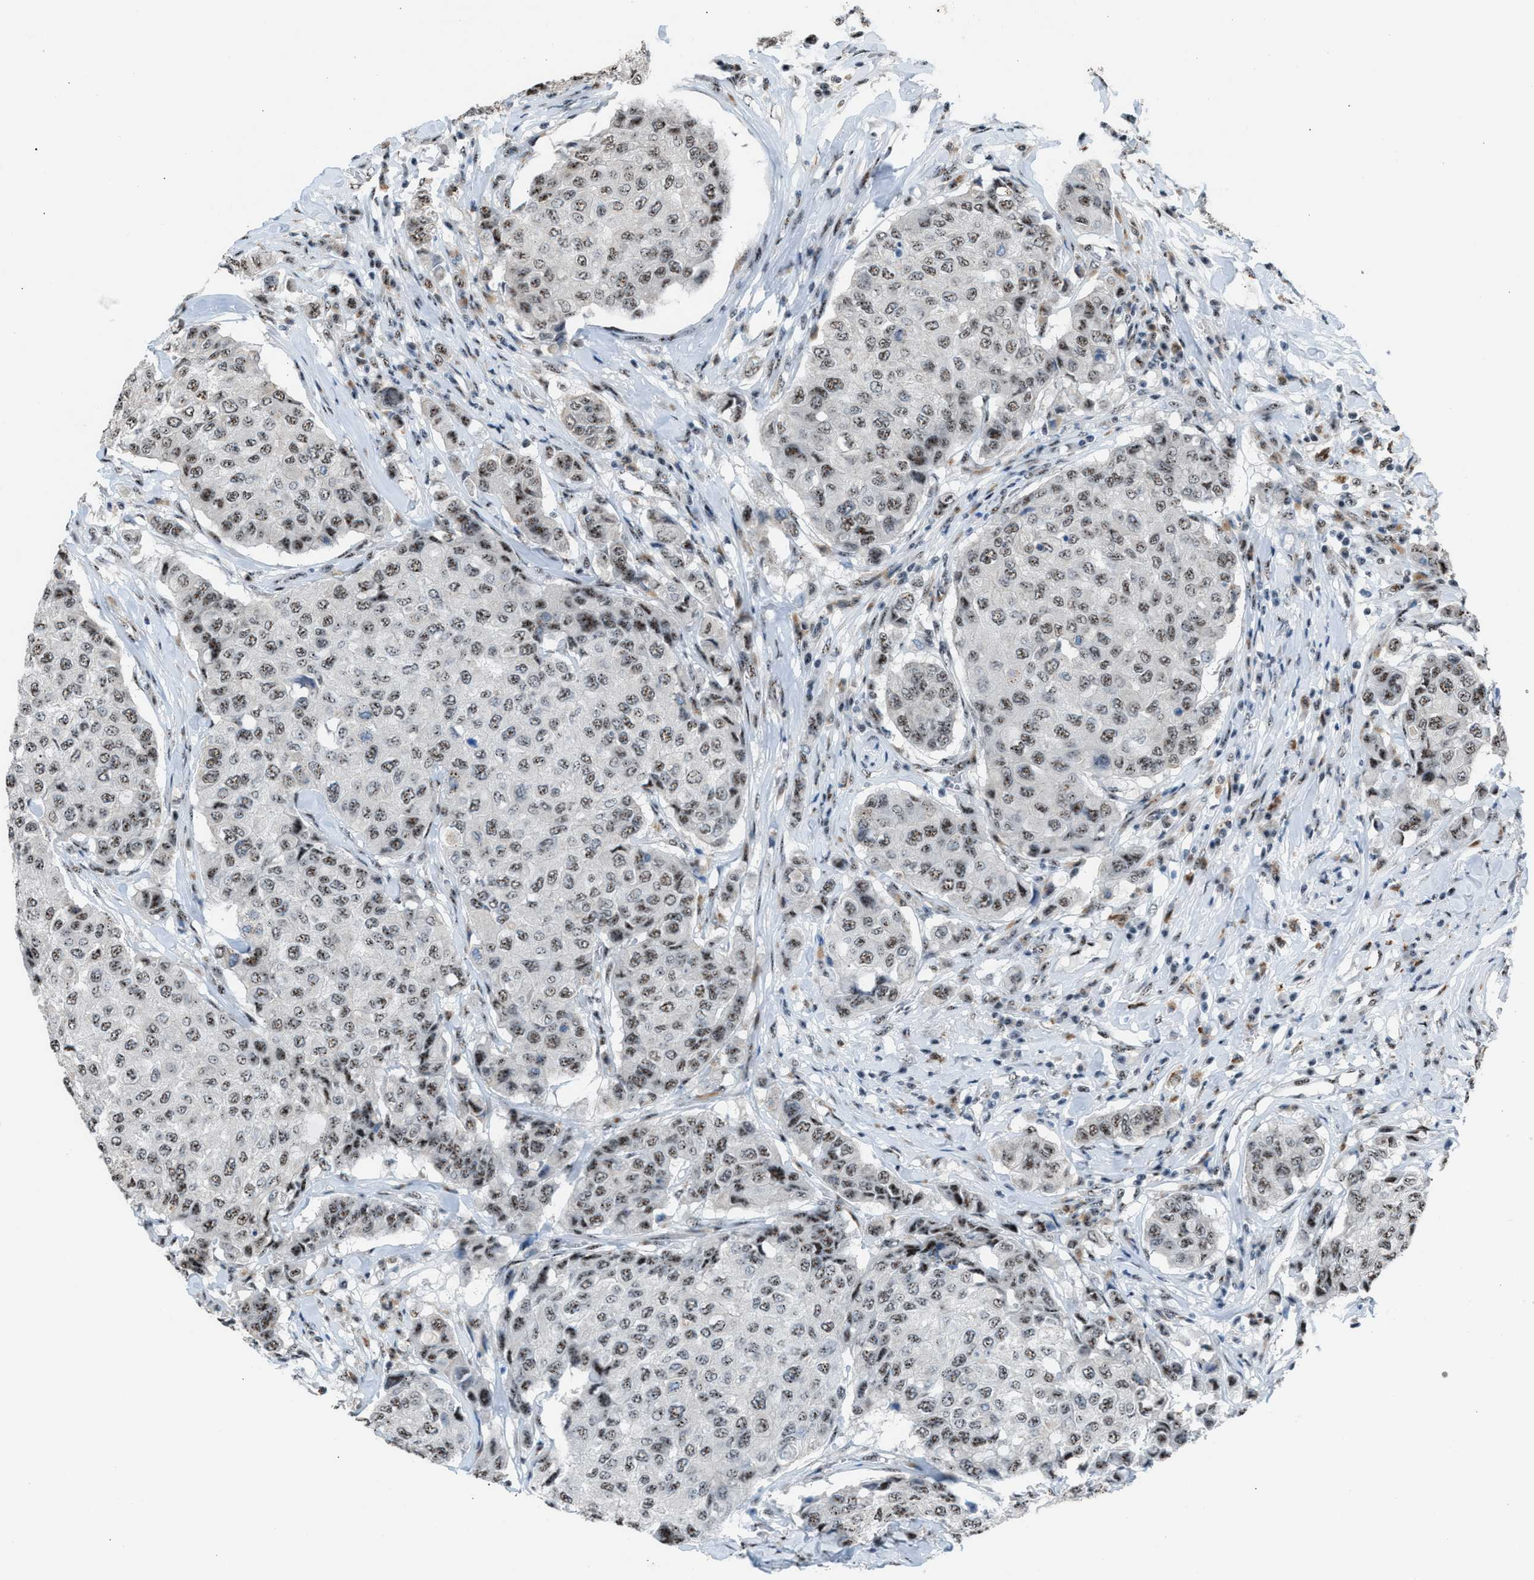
{"staining": {"intensity": "weak", "quantity": ">75%", "location": "nuclear"}, "tissue": "breast cancer", "cell_type": "Tumor cells", "image_type": "cancer", "snomed": [{"axis": "morphology", "description": "Duct carcinoma"}, {"axis": "topography", "description": "Breast"}], "caption": "Brown immunohistochemical staining in breast cancer (intraductal carcinoma) exhibits weak nuclear positivity in approximately >75% of tumor cells. (DAB (3,3'-diaminobenzidine) IHC, brown staining for protein, blue staining for nuclei).", "gene": "CENPP", "patient": {"sex": "female", "age": 27}}